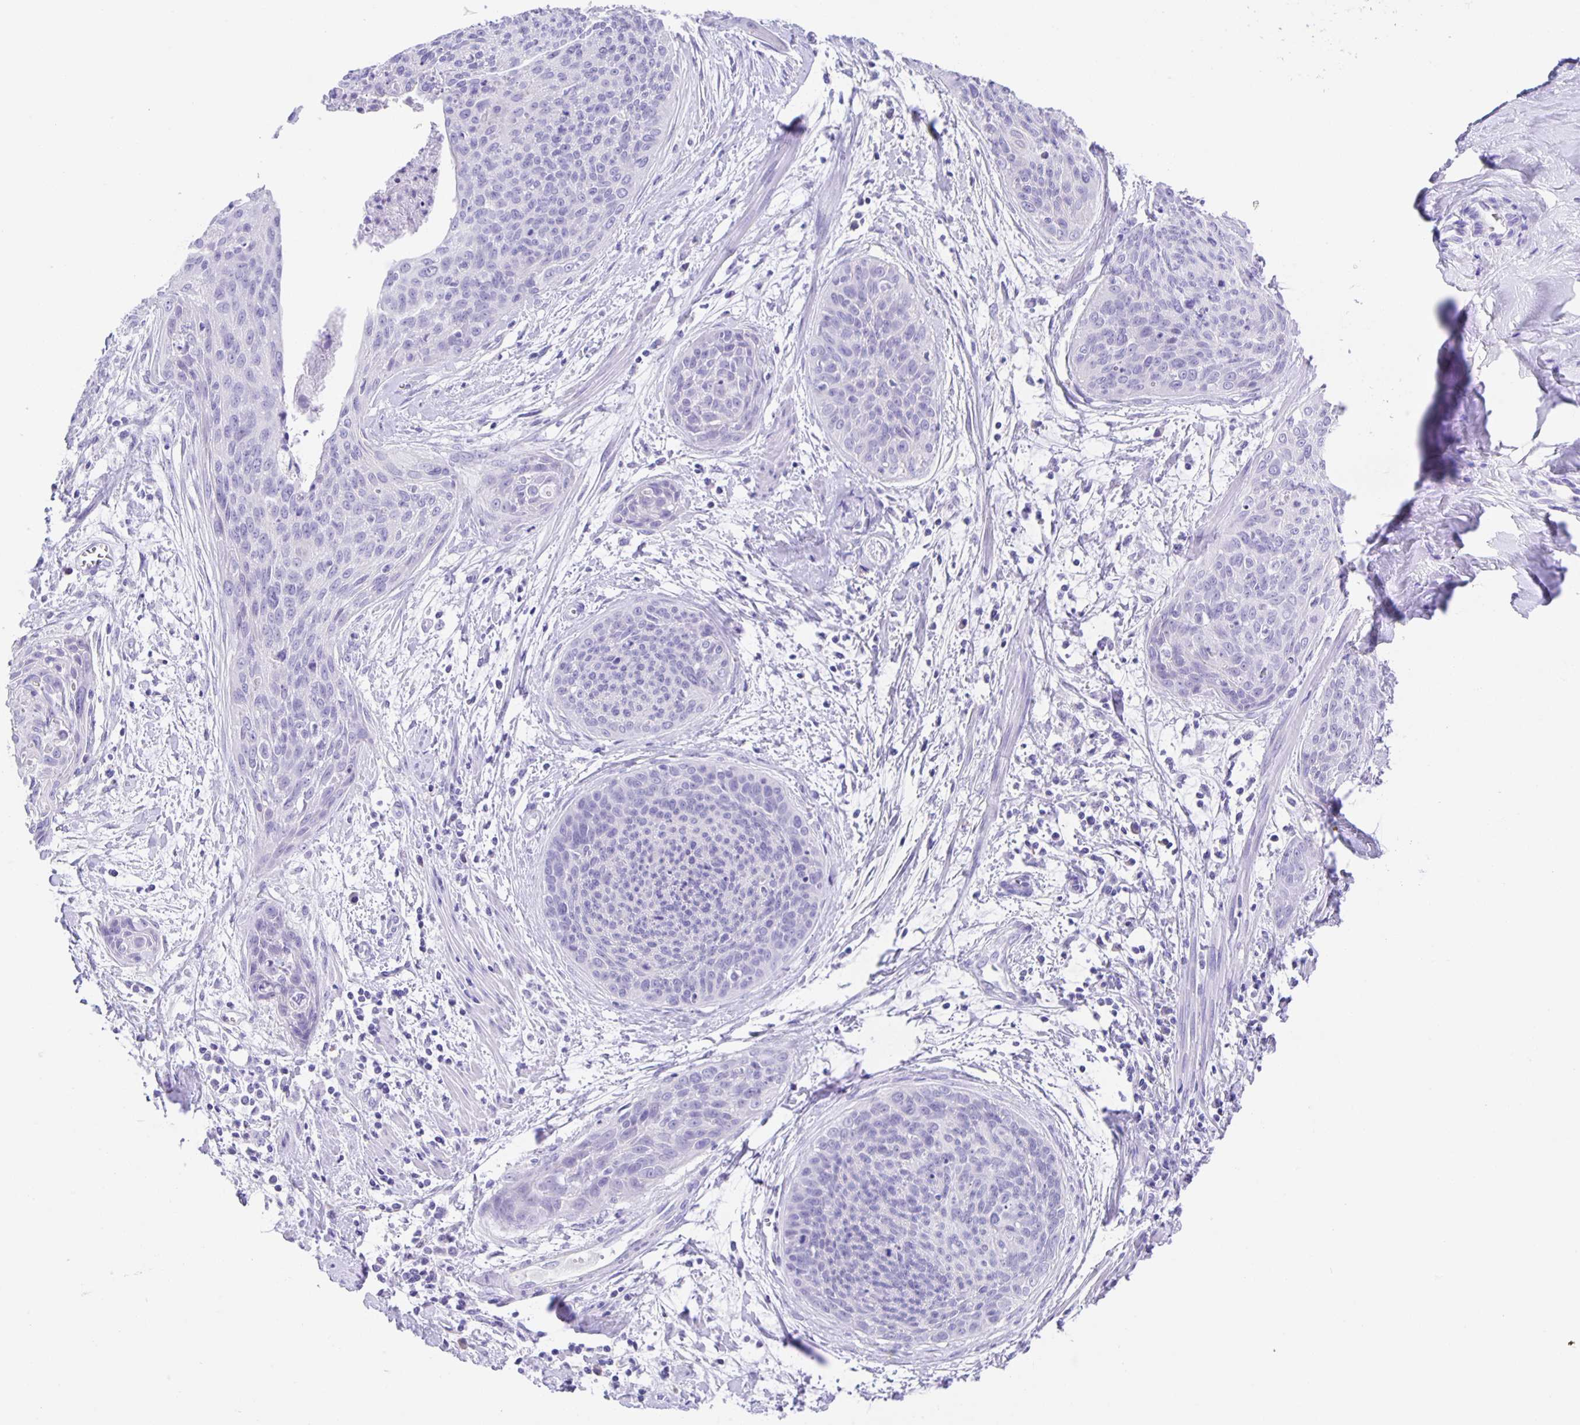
{"staining": {"intensity": "negative", "quantity": "none", "location": "none"}, "tissue": "cervical cancer", "cell_type": "Tumor cells", "image_type": "cancer", "snomed": [{"axis": "morphology", "description": "Squamous cell carcinoma, NOS"}, {"axis": "topography", "description": "Cervix"}], "caption": "Protein analysis of cervical cancer (squamous cell carcinoma) shows no significant expression in tumor cells. (DAB (3,3'-diaminobenzidine) immunohistochemistry (IHC) visualized using brightfield microscopy, high magnification).", "gene": "GUCA2A", "patient": {"sex": "female", "age": 55}}